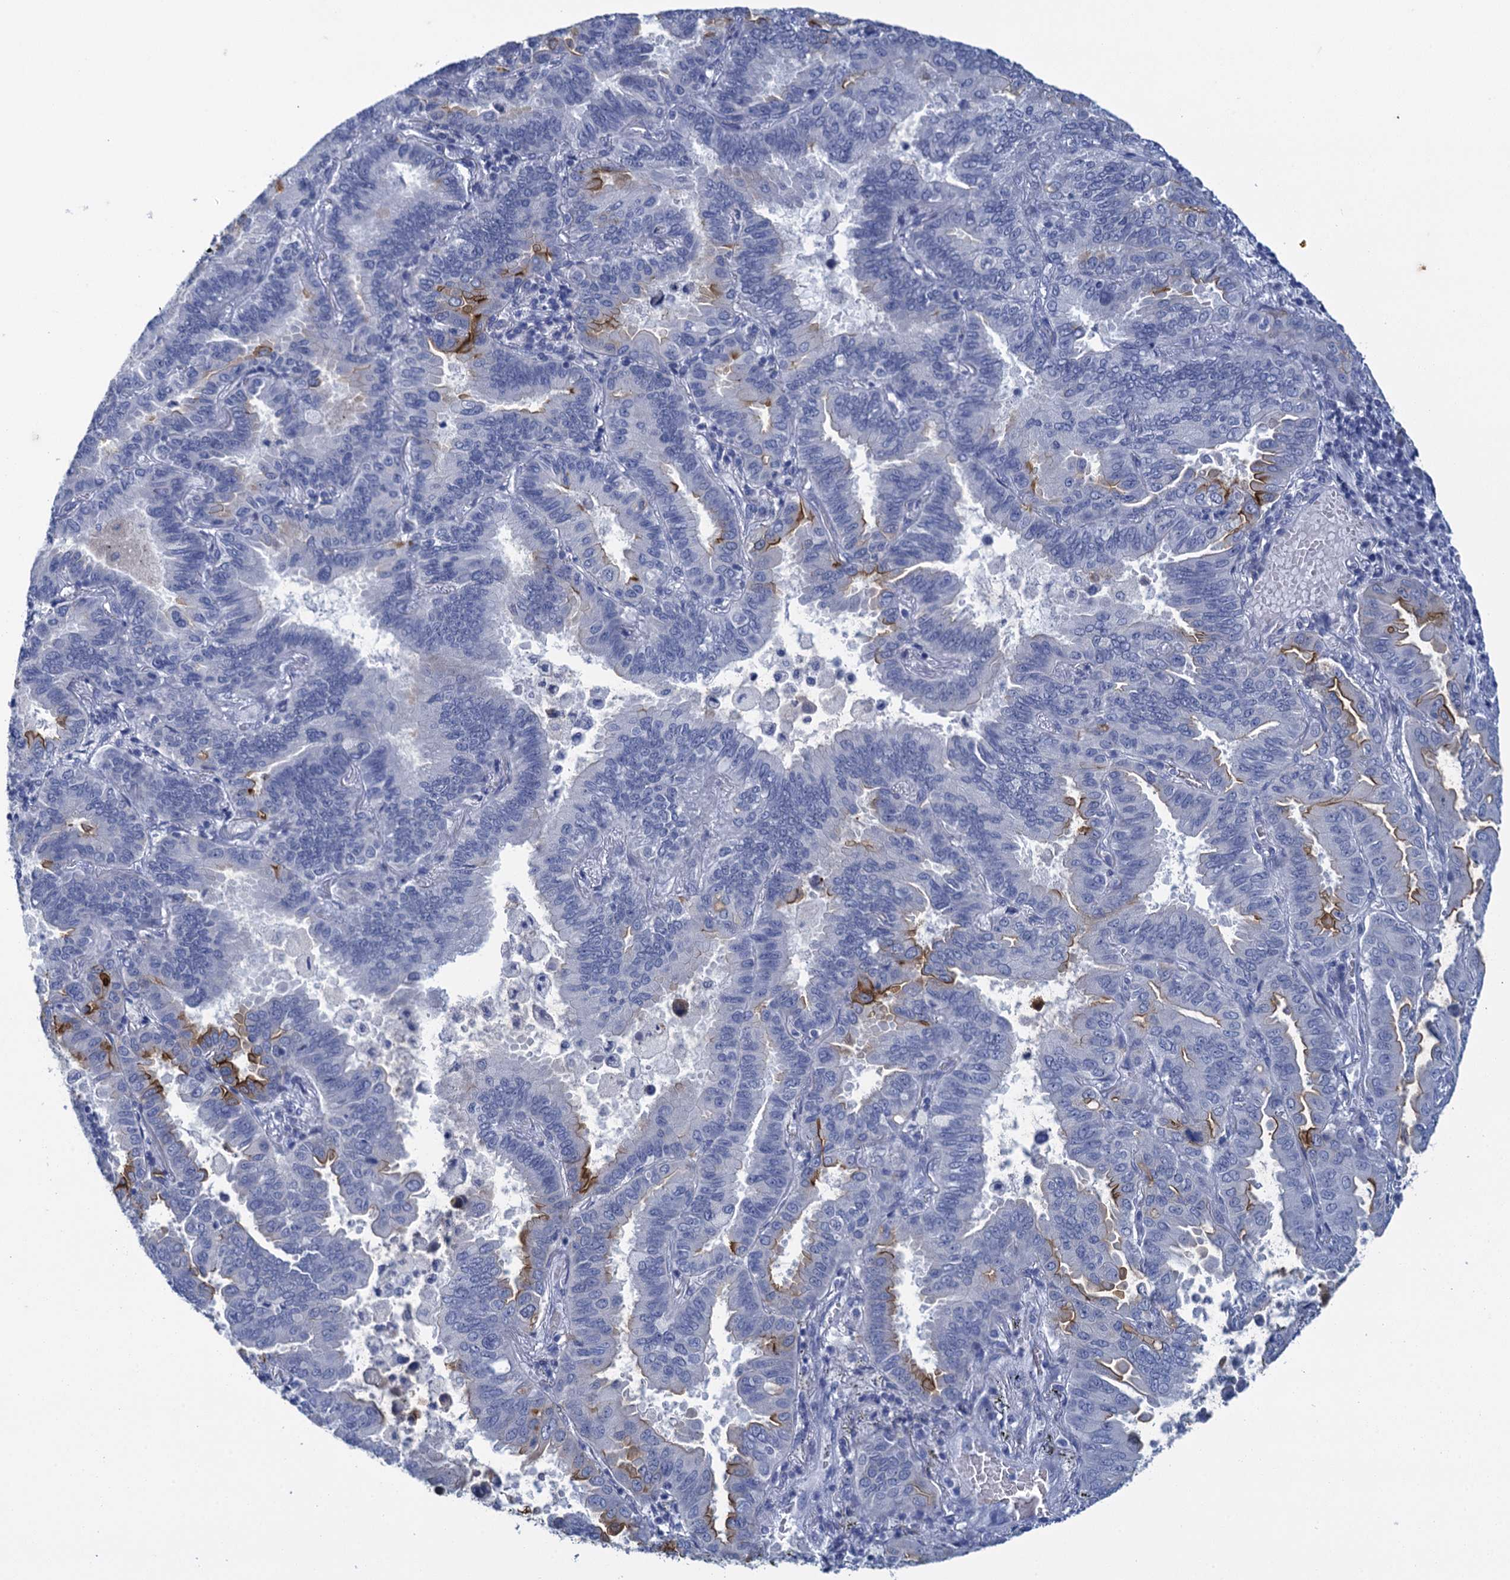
{"staining": {"intensity": "strong", "quantity": "25%-75%", "location": "cytoplasmic/membranous"}, "tissue": "lung cancer", "cell_type": "Tumor cells", "image_type": "cancer", "snomed": [{"axis": "morphology", "description": "Adenocarcinoma, NOS"}, {"axis": "topography", "description": "Lung"}], "caption": "Immunohistochemical staining of human lung adenocarcinoma displays high levels of strong cytoplasmic/membranous expression in approximately 25%-75% of tumor cells.", "gene": "SCEL", "patient": {"sex": "male", "age": 64}}